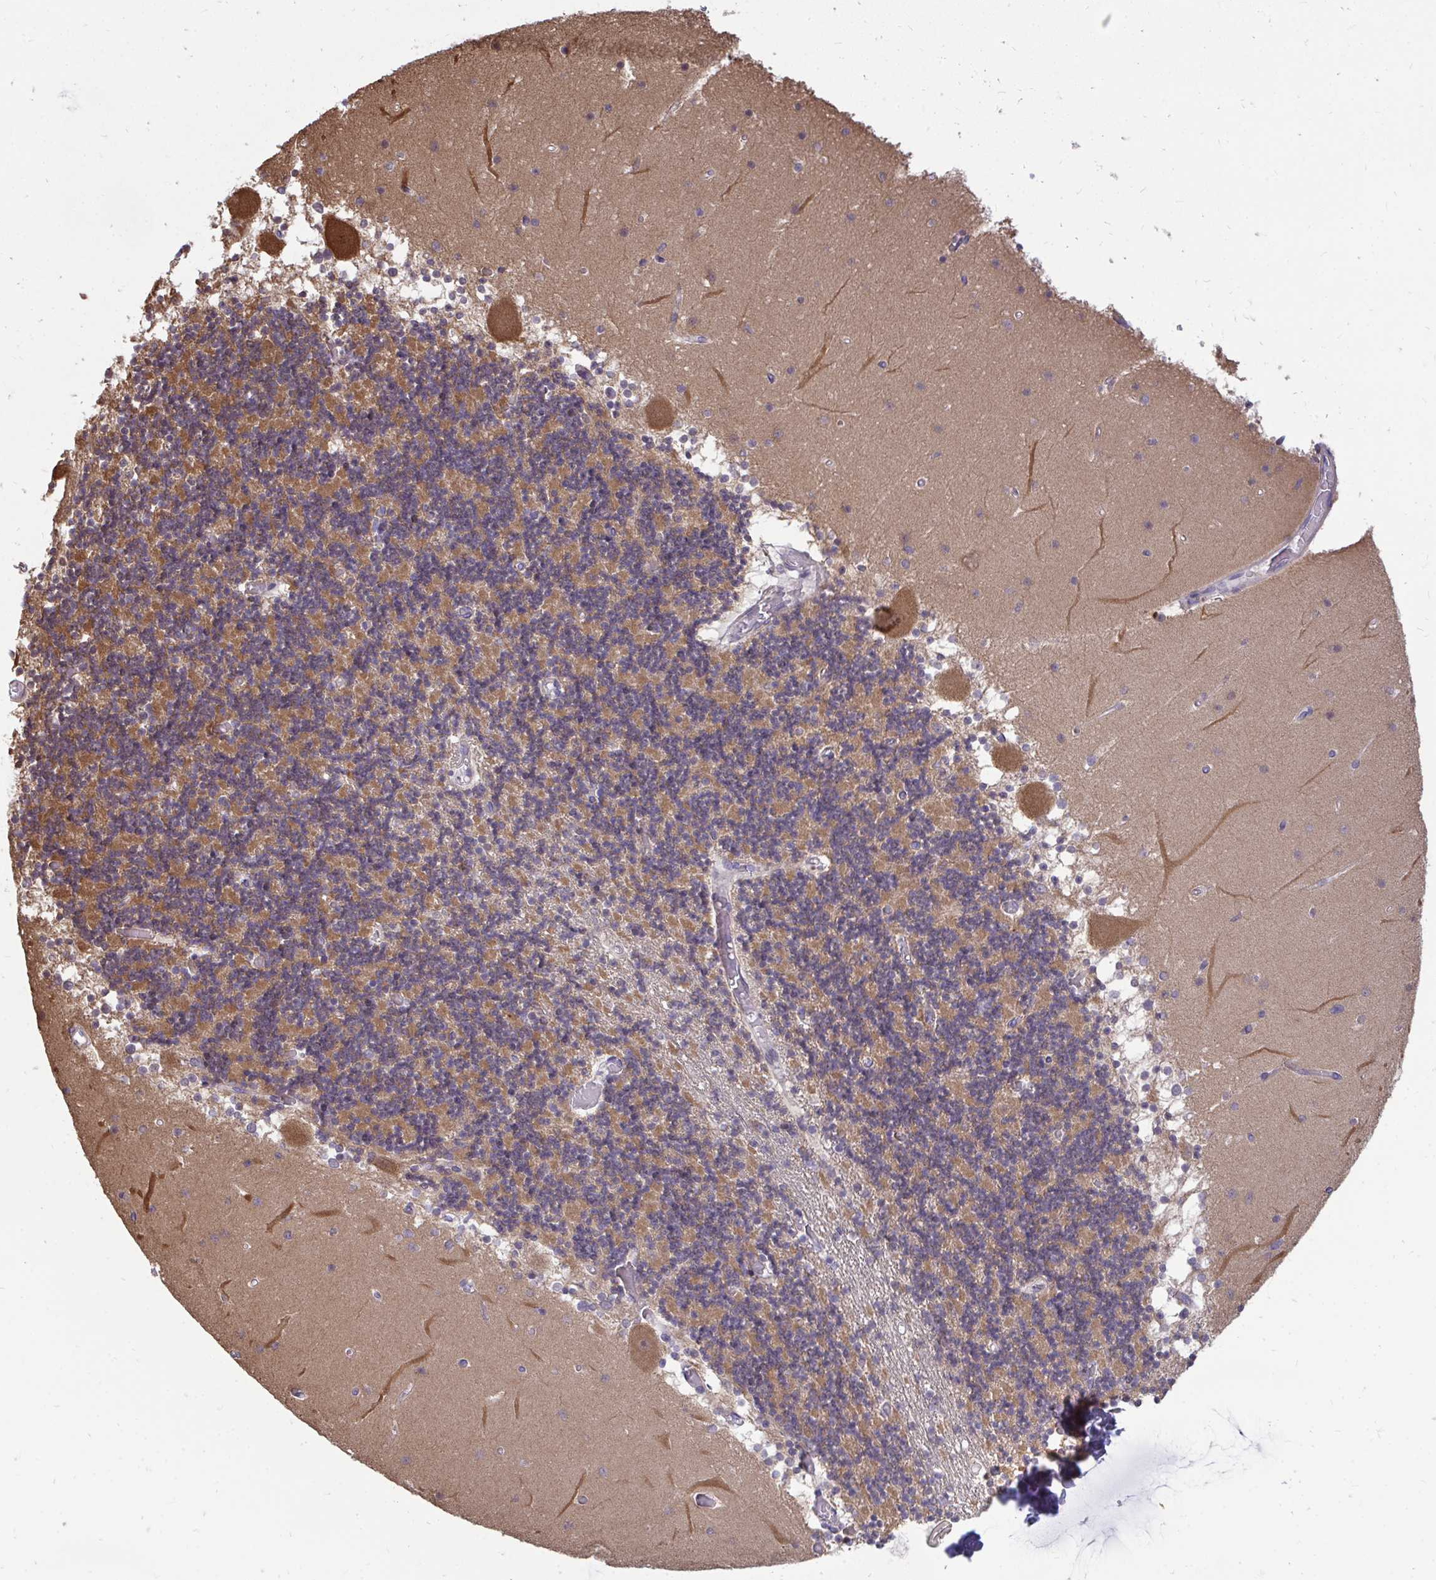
{"staining": {"intensity": "moderate", "quantity": "25%-75%", "location": "cytoplasmic/membranous"}, "tissue": "cerebellum", "cell_type": "Cells in granular layer", "image_type": "normal", "snomed": [{"axis": "morphology", "description": "Normal tissue, NOS"}, {"axis": "topography", "description": "Cerebellum"}], "caption": "This is a histology image of immunohistochemistry staining of benign cerebellum, which shows moderate positivity in the cytoplasmic/membranous of cells in granular layer.", "gene": "DNAJA2", "patient": {"sex": "female", "age": 28}}